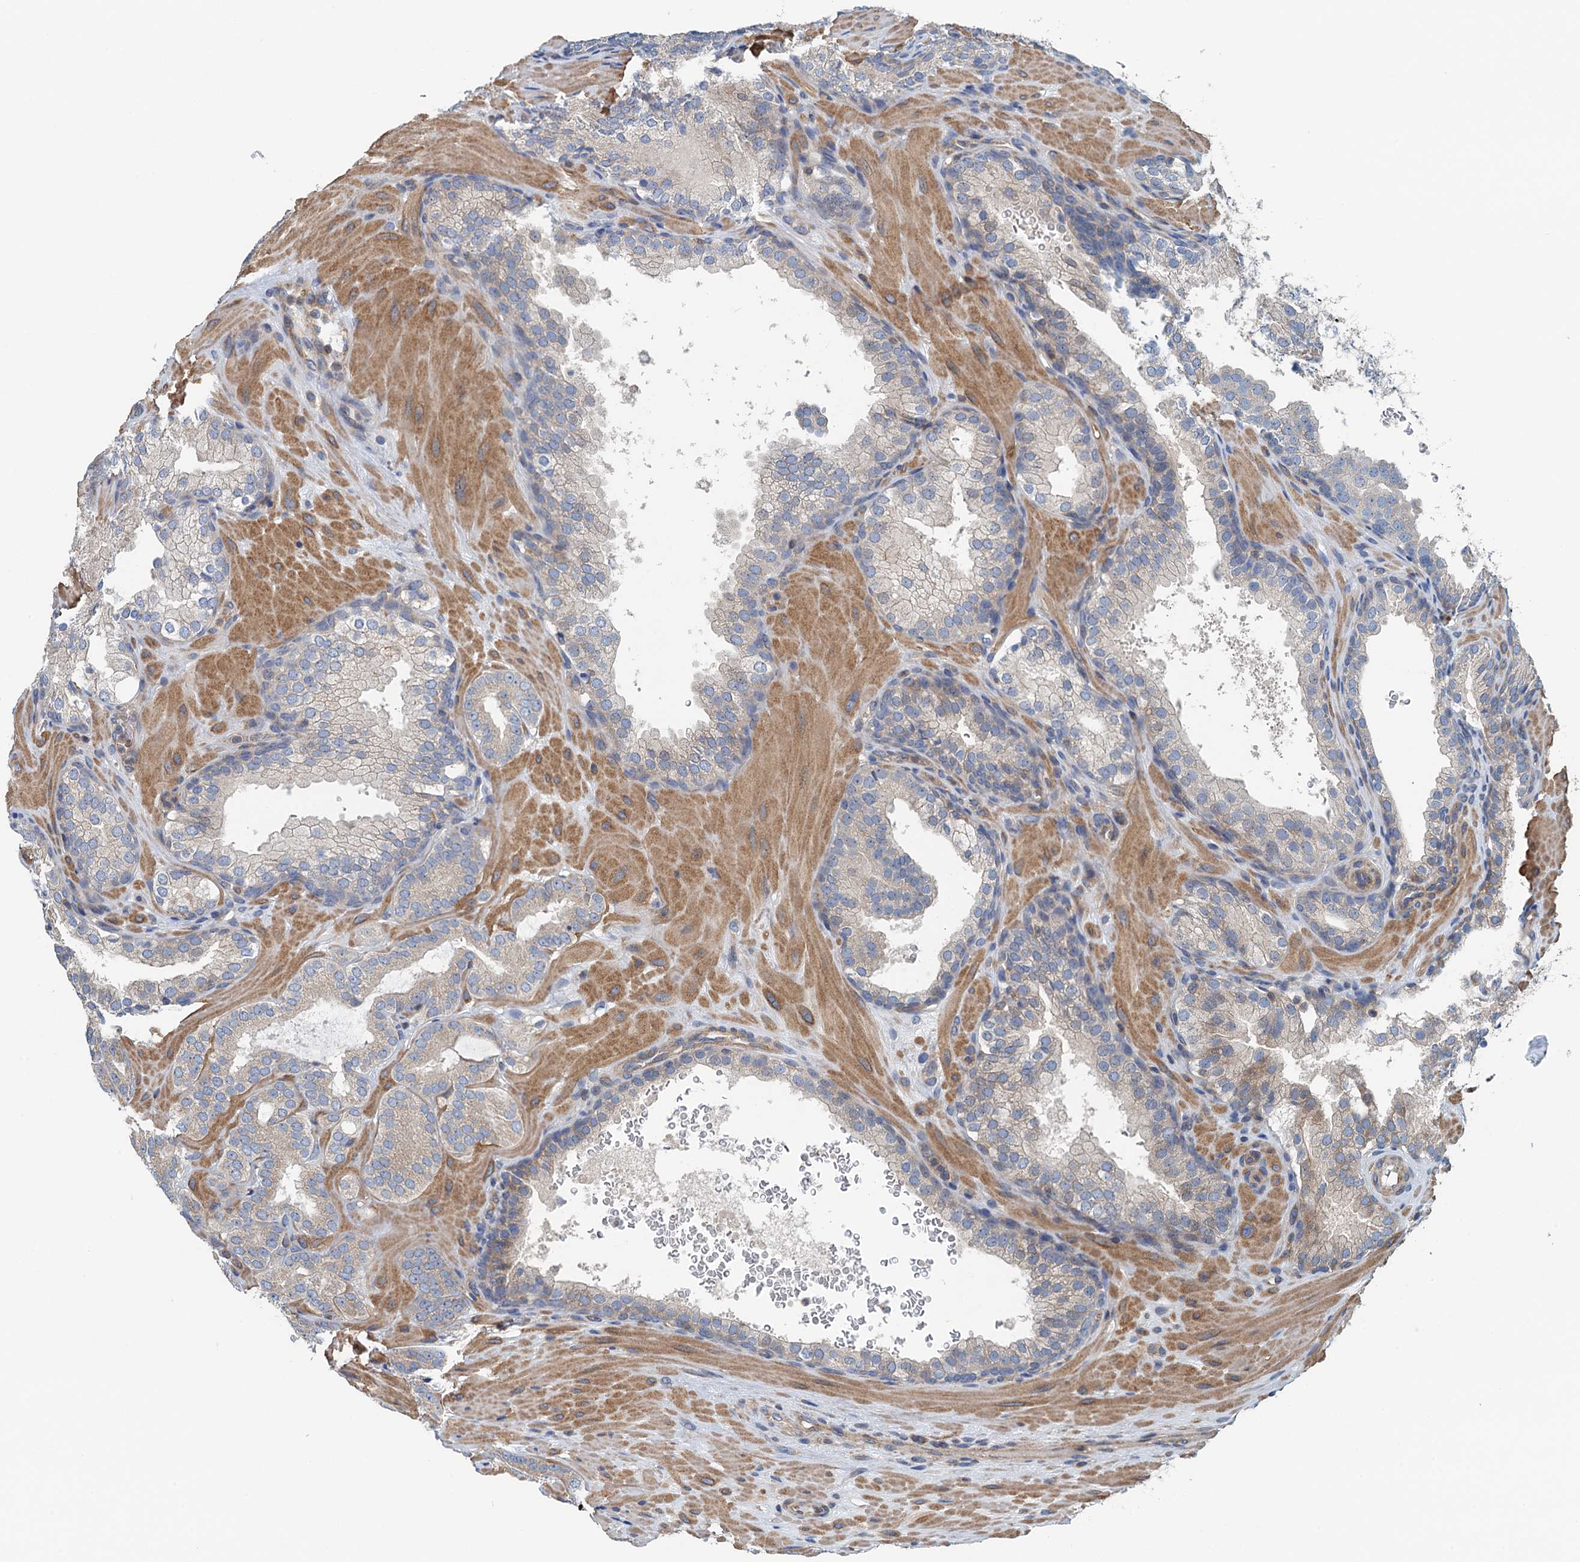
{"staining": {"intensity": "negative", "quantity": "none", "location": "none"}, "tissue": "prostate cancer", "cell_type": "Tumor cells", "image_type": "cancer", "snomed": [{"axis": "morphology", "description": "Adenocarcinoma, High grade"}, {"axis": "topography", "description": "Prostate"}], "caption": "Image shows no significant protein expression in tumor cells of prostate high-grade adenocarcinoma.", "gene": "PPP1R14D", "patient": {"sex": "male", "age": 60}}